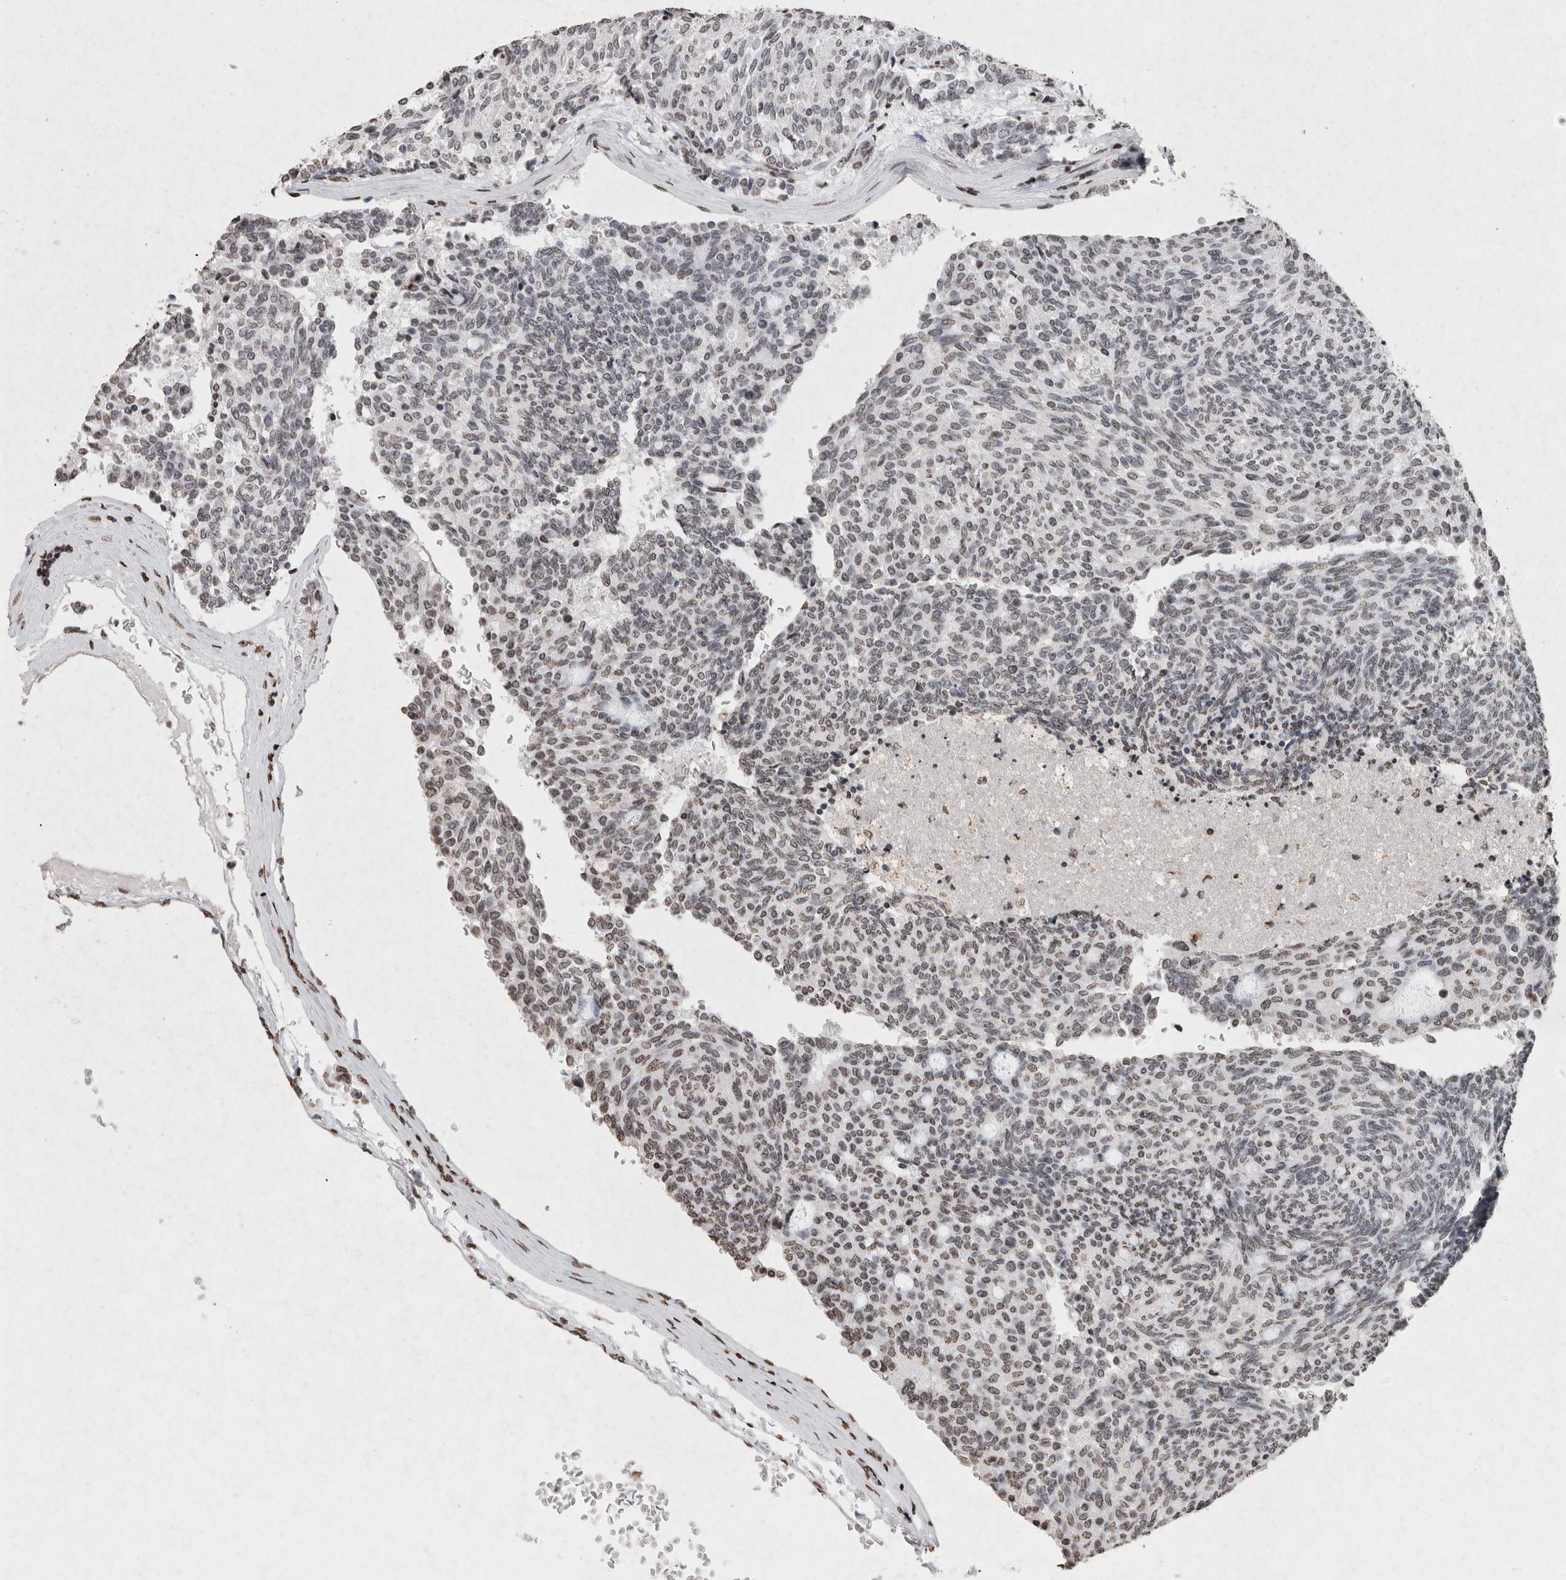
{"staining": {"intensity": "weak", "quantity": ">75%", "location": "nuclear"}, "tissue": "carcinoid", "cell_type": "Tumor cells", "image_type": "cancer", "snomed": [{"axis": "morphology", "description": "Carcinoid, malignant, NOS"}, {"axis": "topography", "description": "Pancreas"}], "caption": "Protein expression analysis of human carcinoid (malignant) reveals weak nuclear staining in approximately >75% of tumor cells. (Stains: DAB in brown, nuclei in blue, Microscopy: brightfield microscopy at high magnification).", "gene": "CNTN1", "patient": {"sex": "female", "age": 54}}